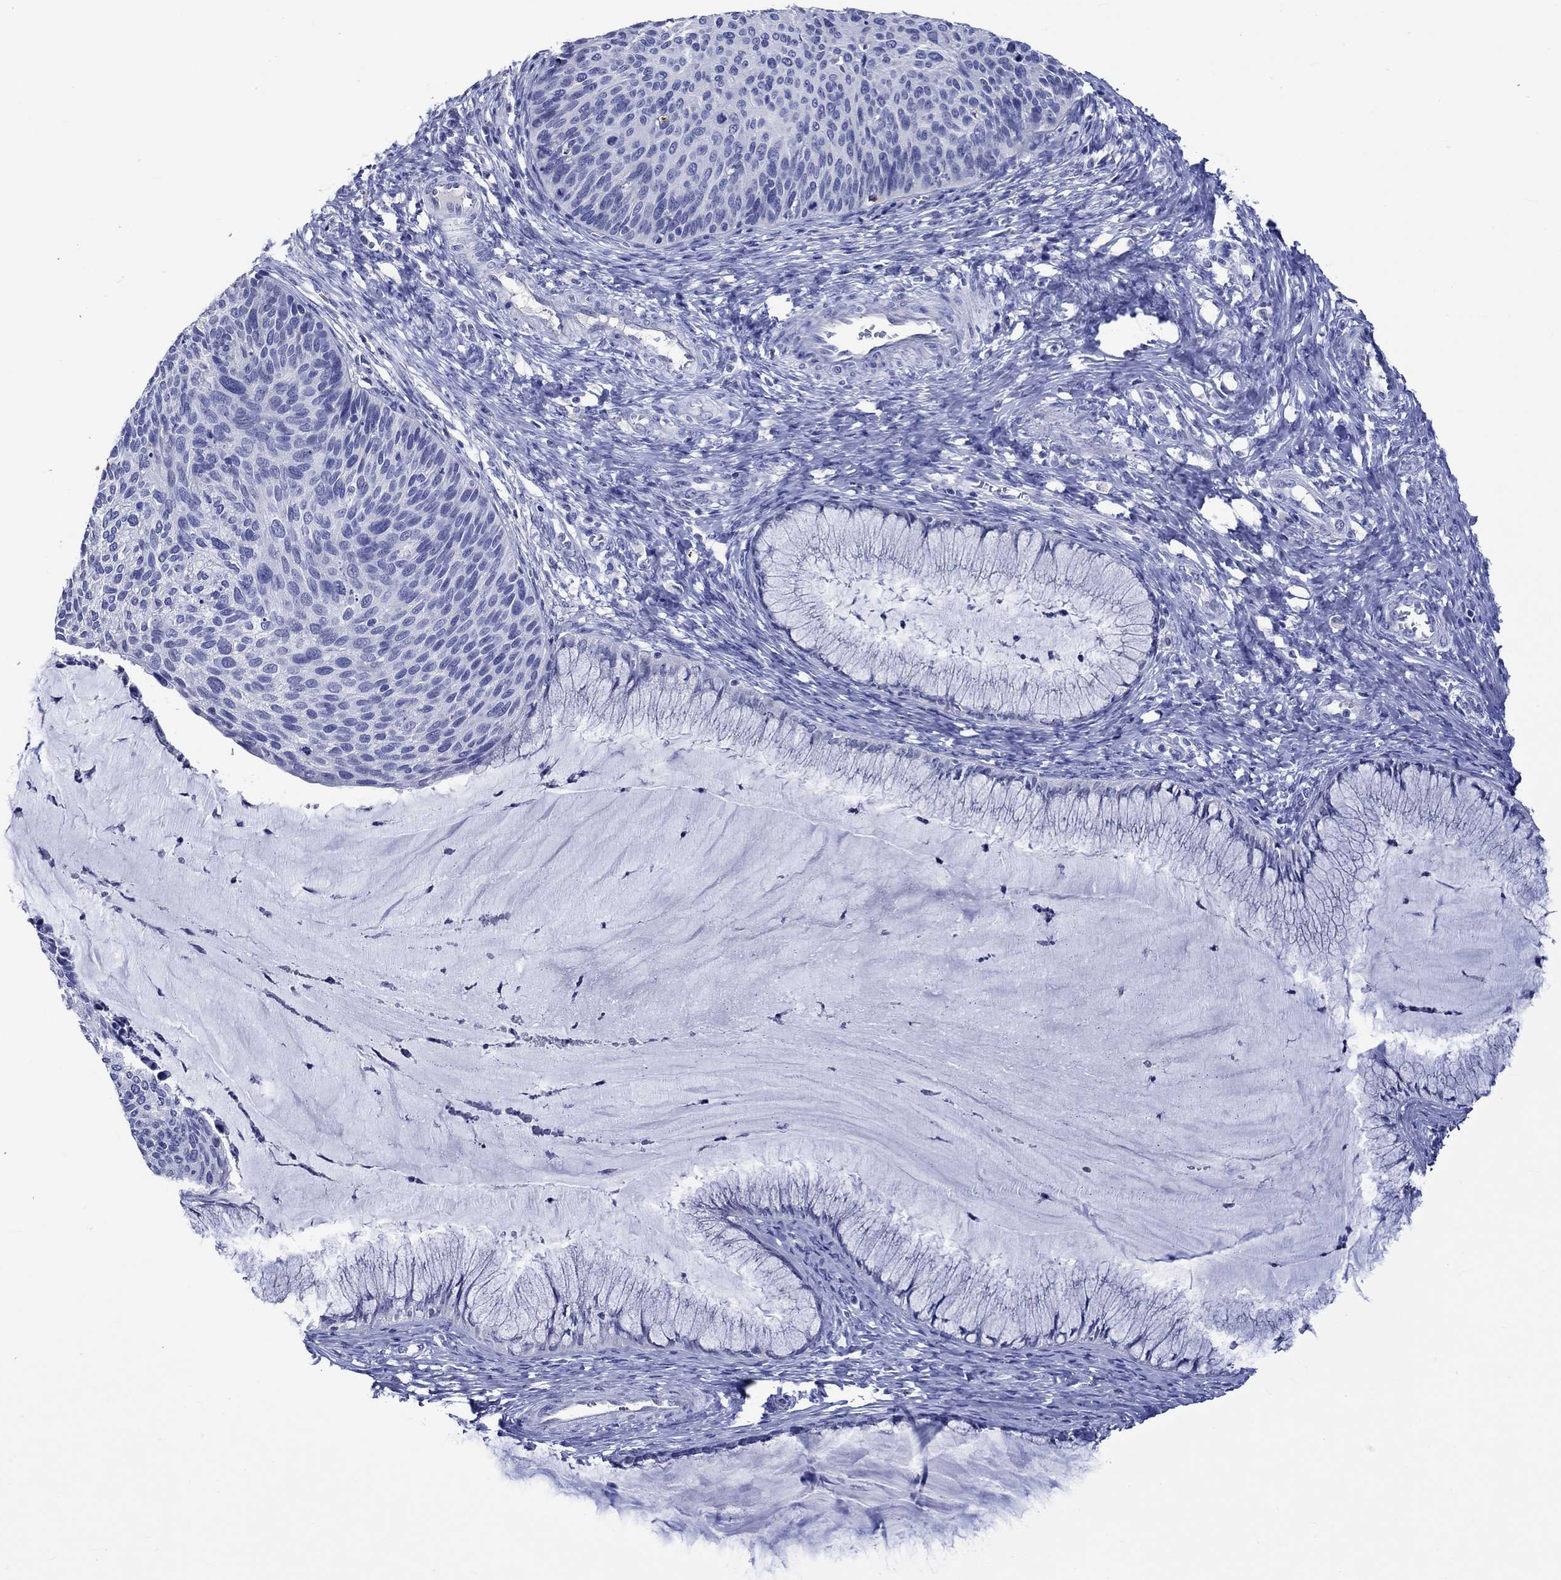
{"staining": {"intensity": "negative", "quantity": "none", "location": "none"}, "tissue": "cervical cancer", "cell_type": "Tumor cells", "image_type": "cancer", "snomed": [{"axis": "morphology", "description": "Squamous cell carcinoma, NOS"}, {"axis": "topography", "description": "Cervix"}], "caption": "This is a histopathology image of IHC staining of cervical cancer, which shows no expression in tumor cells.", "gene": "KLHL35", "patient": {"sex": "female", "age": 36}}